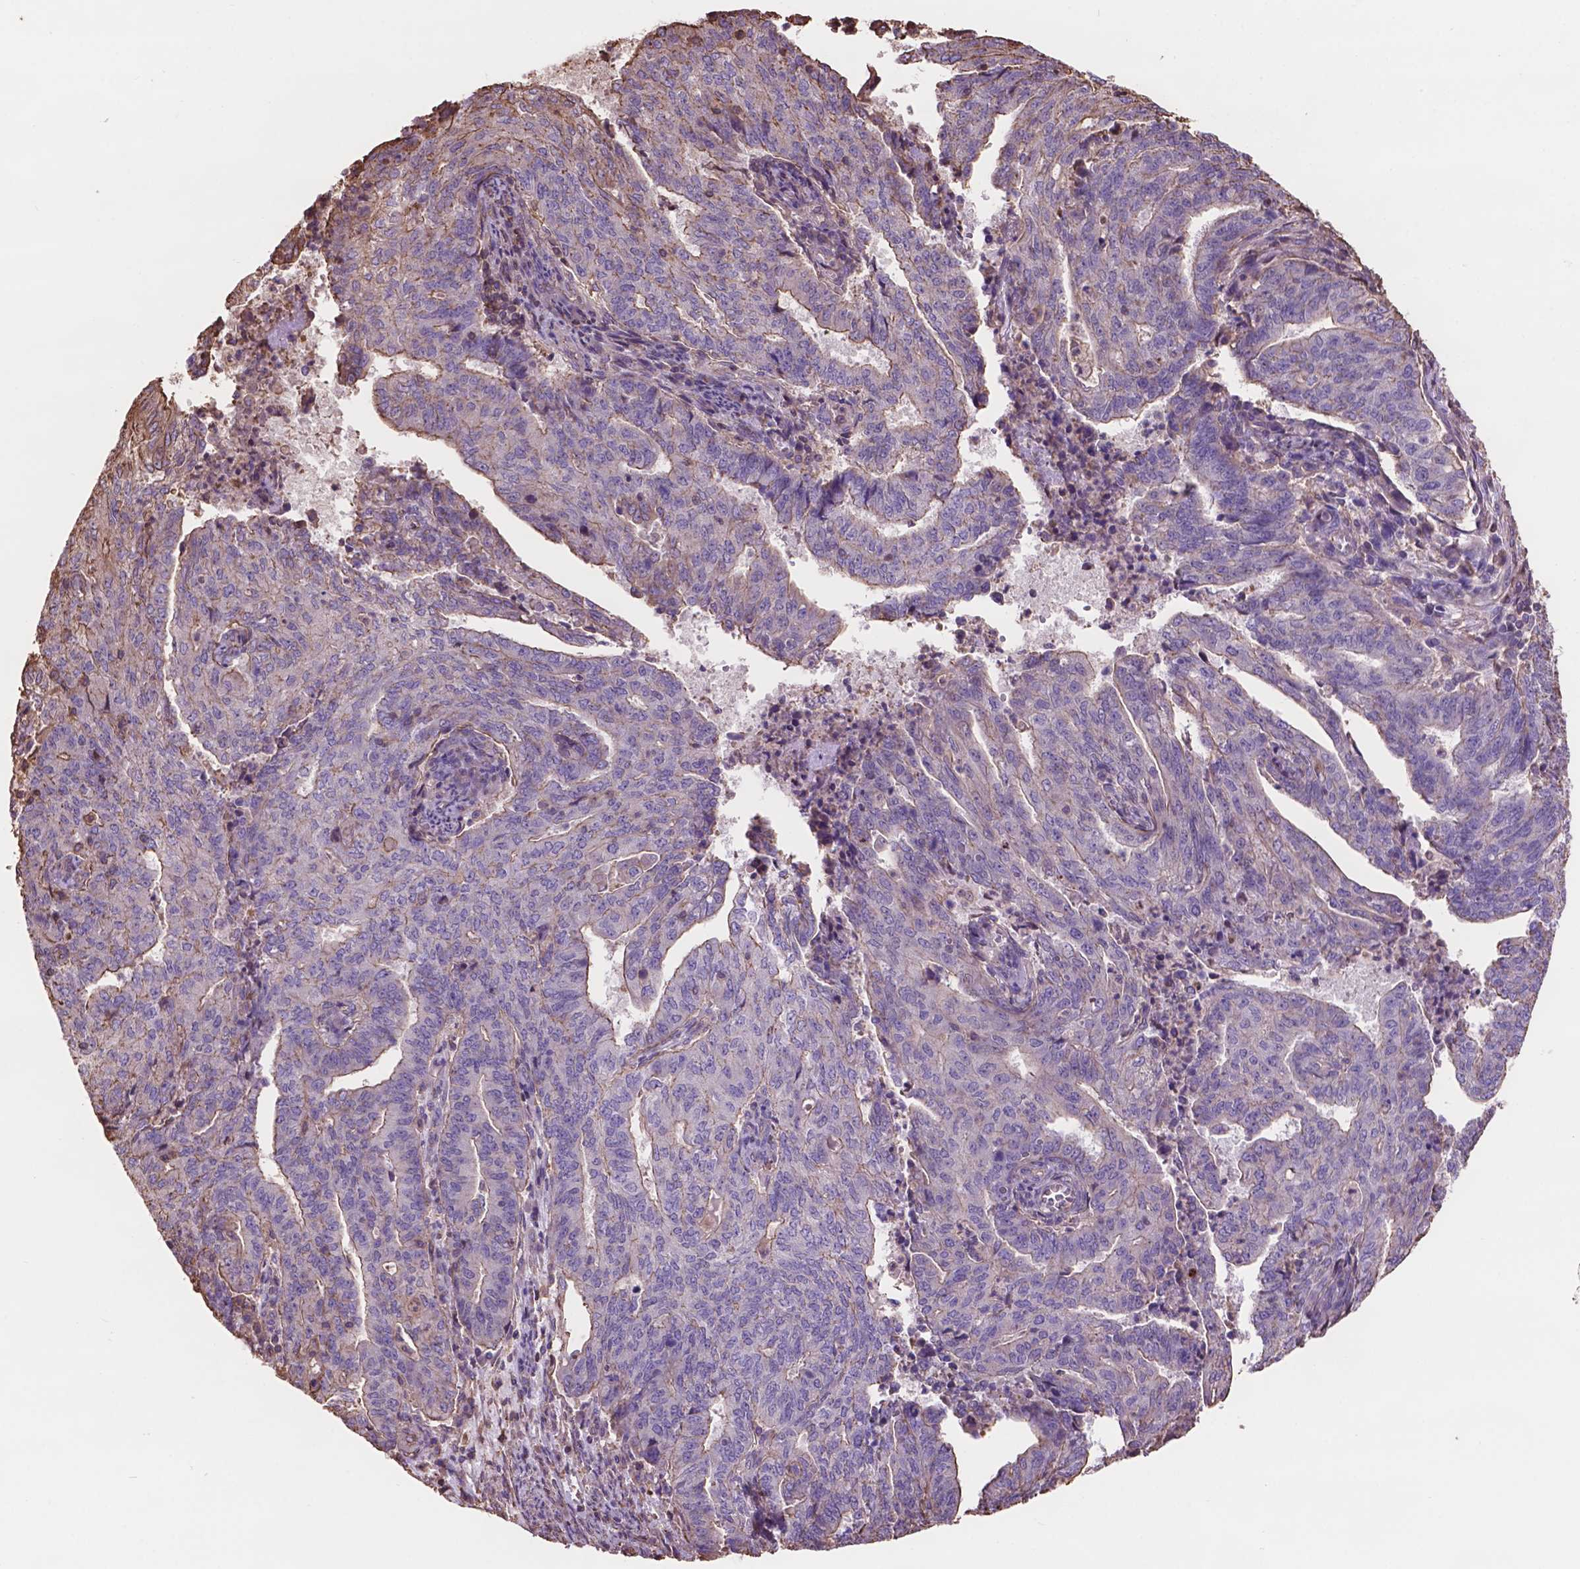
{"staining": {"intensity": "moderate", "quantity": "<25%", "location": "cytoplasmic/membranous"}, "tissue": "endometrial cancer", "cell_type": "Tumor cells", "image_type": "cancer", "snomed": [{"axis": "morphology", "description": "Adenocarcinoma, NOS"}, {"axis": "topography", "description": "Endometrium"}], "caption": "This is an image of immunohistochemistry staining of endometrial cancer, which shows moderate expression in the cytoplasmic/membranous of tumor cells.", "gene": "NIPA2", "patient": {"sex": "female", "age": 82}}